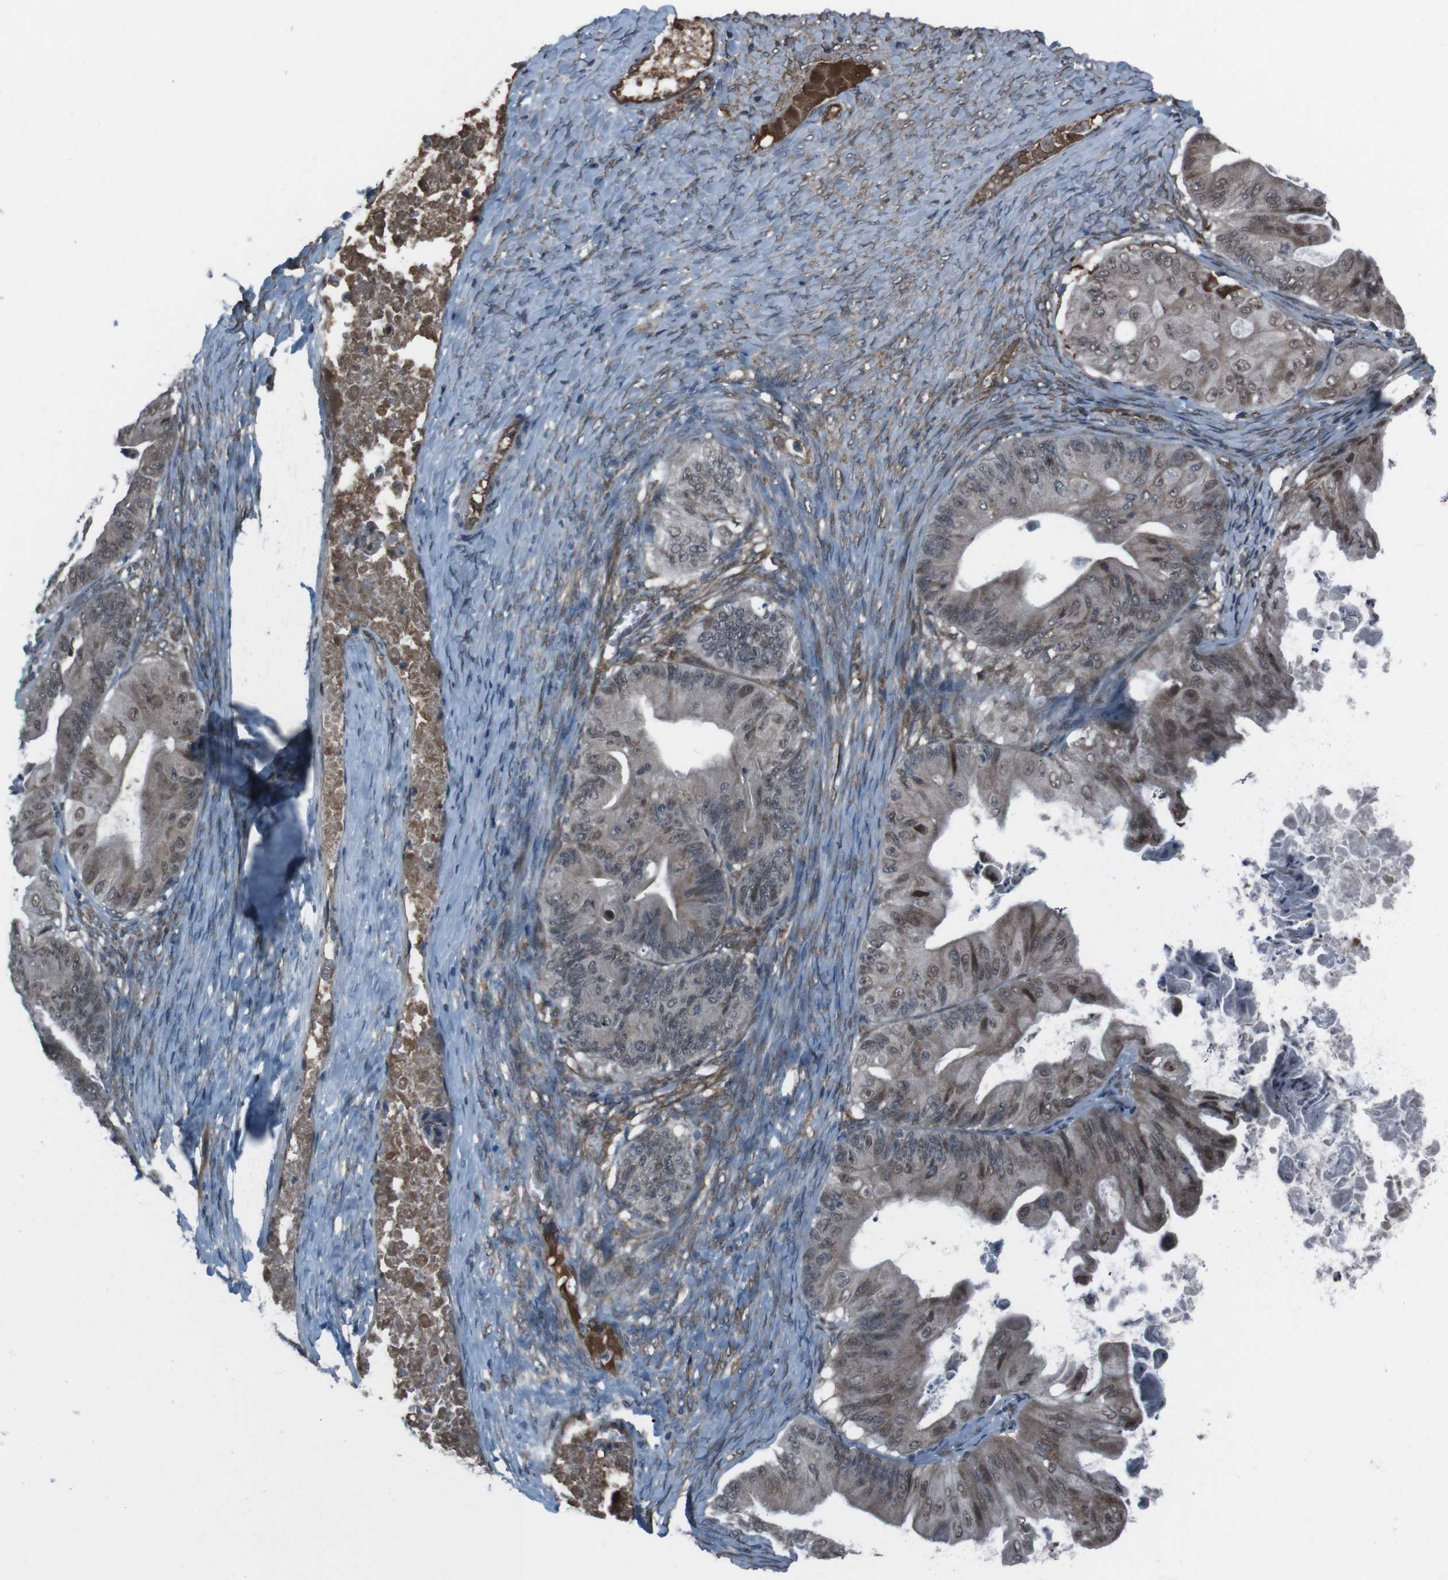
{"staining": {"intensity": "weak", "quantity": "25%-75%", "location": "cytoplasmic/membranous,nuclear"}, "tissue": "ovarian cancer", "cell_type": "Tumor cells", "image_type": "cancer", "snomed": [{"axis": "morphology", "description": "Cystadenocarcinoma, mucinous, NOS"}, {"axis": "topography", "description": "Ovary"}], "caption": "The histopathology image displays immunohistochemical staining of mucinous cystadenocarcinoma (ovarian). There is weak cytoplasmic/membranous and nuclear expression is seen in about 25%-75% of tumor cells.", "gene": "SS18L1", "patient": {"sex": "female", "age": 37}}